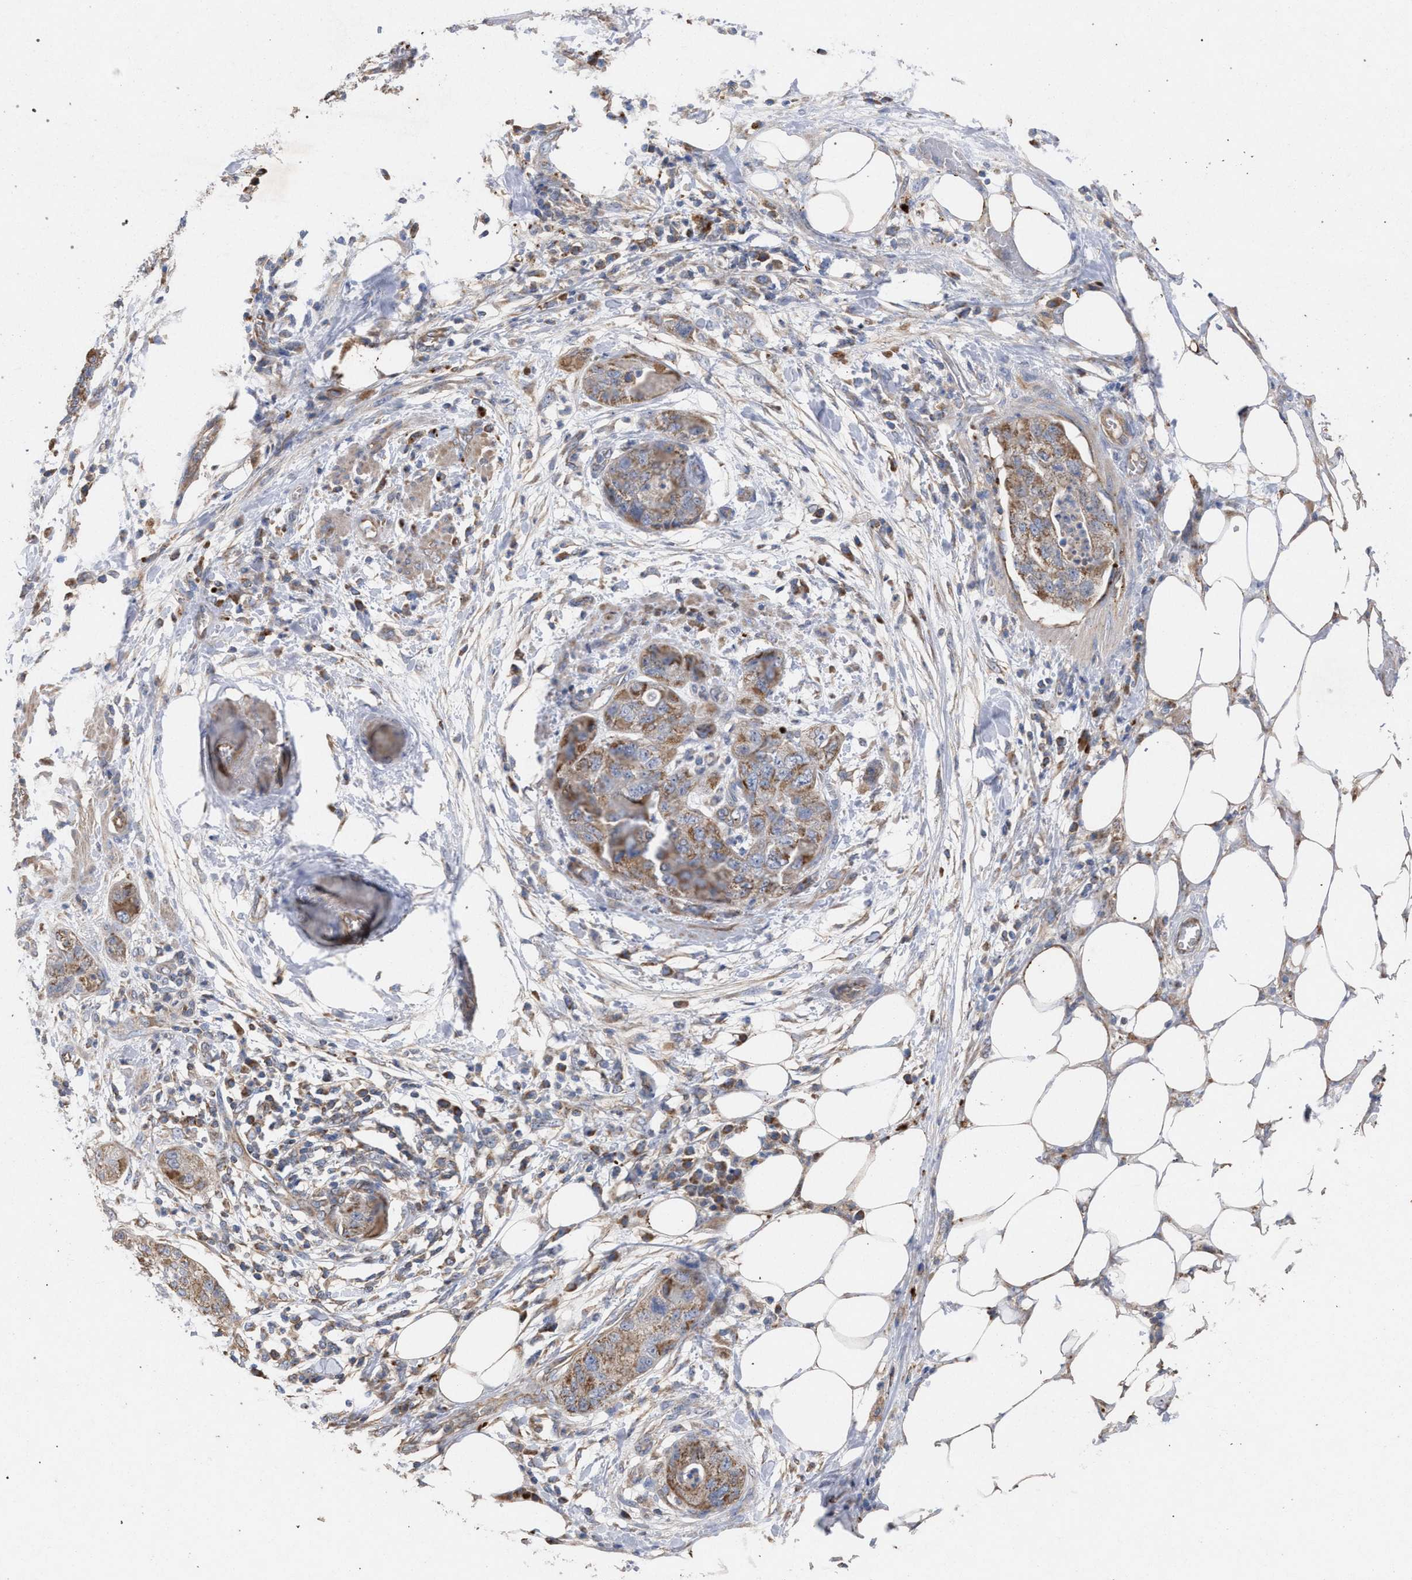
{"staining": {"intensity": "moderate", "quantity": "25%-75%", "location": "cytoplasmic/membranous"}, "tissue": "pancreatic cancer", "cell_type": "Tumor cells", "image_type": "cancer", "snomed": [{"axis": "morphology", "description": "Adenocarcinoma, NOS"}, {"axis": "topography", "description": "Pancreas"}], "caption": "A photomicrograph of human pancreatic cancer stained for a protein shows moderate cytoplasmic/membranous brown staining in tumor cells.", "gene": "BCL2L12", "patient": {"sex": "female", "age": 78}}